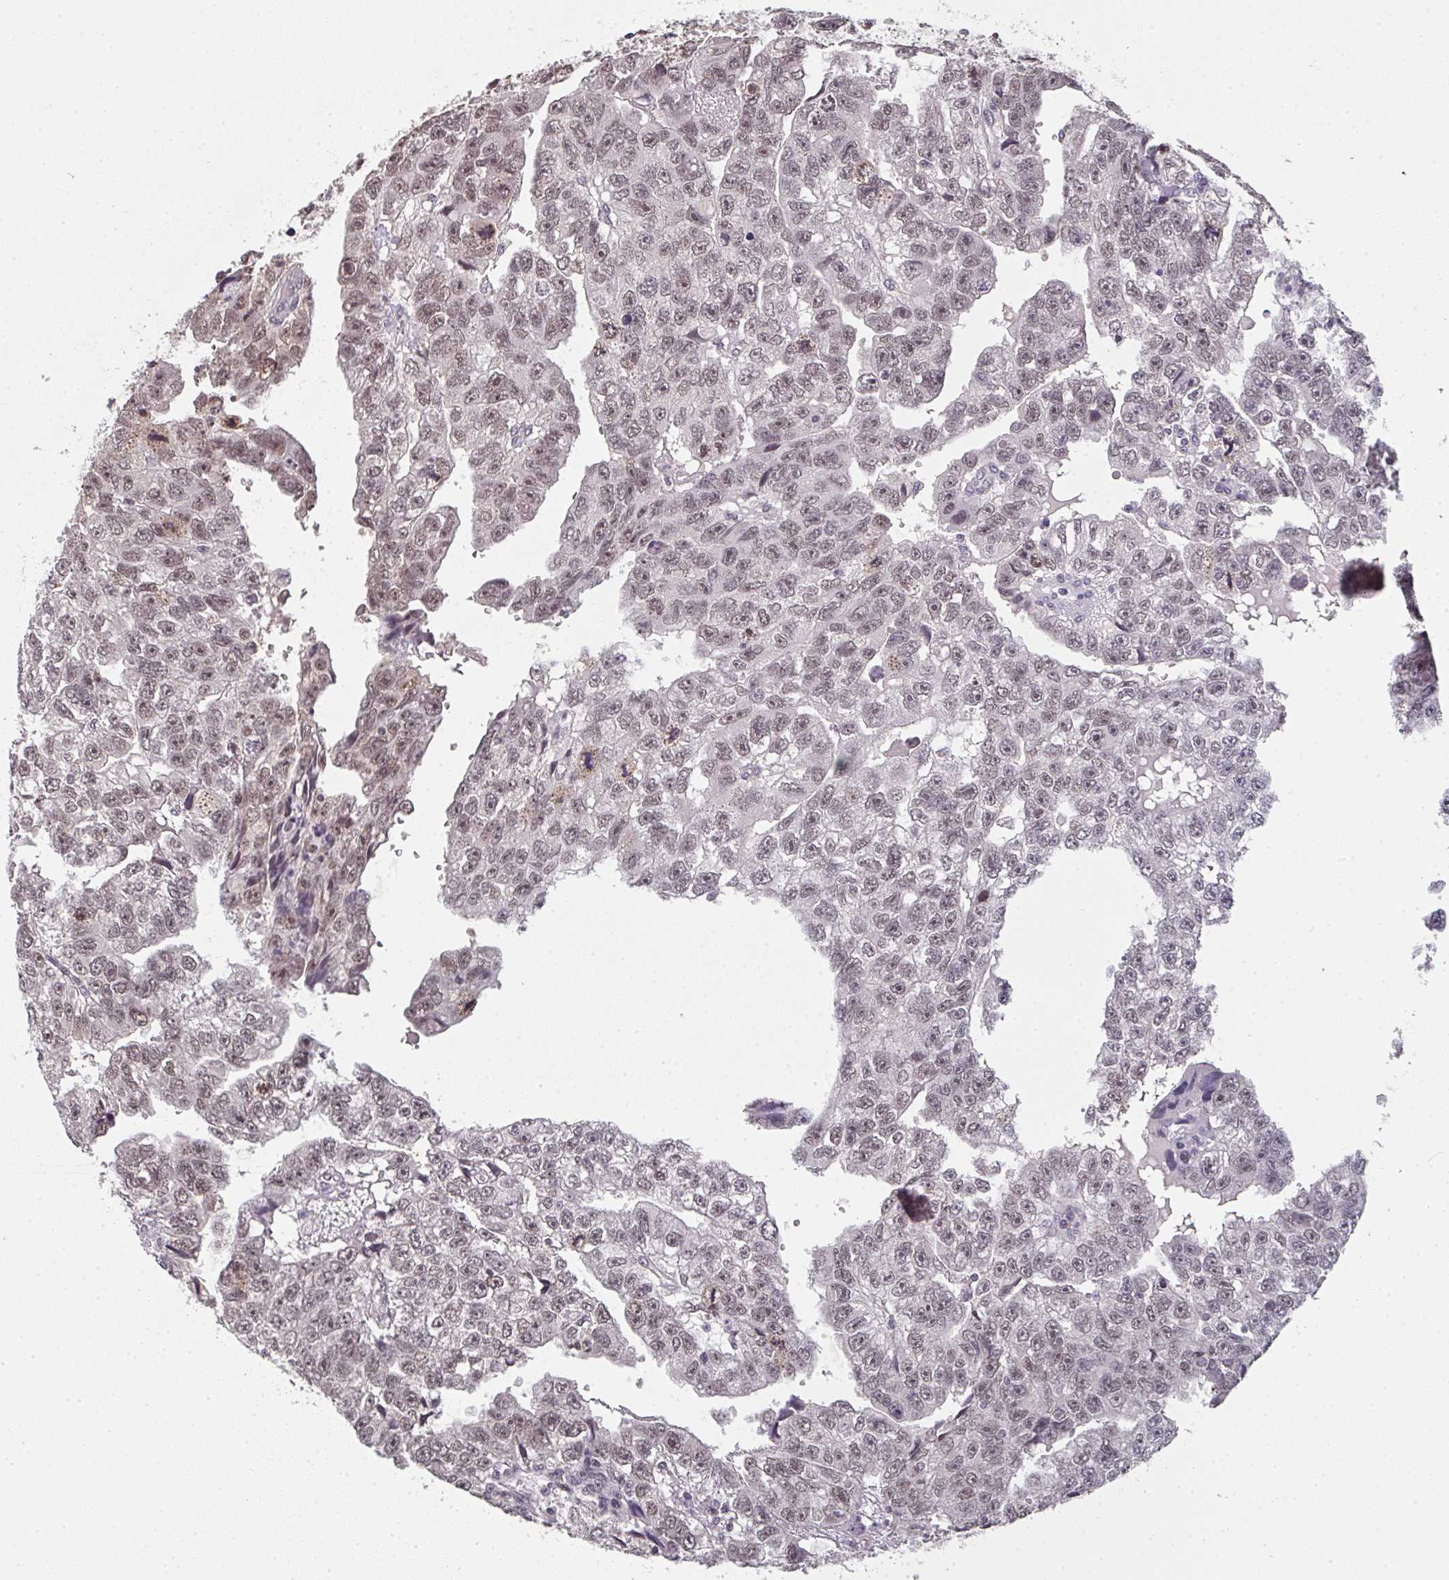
{"staining": {"intensity": "moderate", "quantity": ">75%", "location": "nuclear"}, "tissue": "testis cancer", "cell_type": "Tumor cells", "image_type": "cancer", "snomed": [{"axis": "morphology", "description": "Carcinoma, Embryonal, NOS"}, {"axis": "topography", "description": "Testis"}], "caption": "Tumor cells reveal medium levels of moderate nuclear expression in approximately >75% of cells in human embryonal carcinoma (testis). The staining was performed using DAB to visualize the protein expression in brown, while the nuclei were stained in blue with hematoxylin (Magnification: 20x).", "gene": "DKC1", "patient": {"sex": "male", "age": 20}}